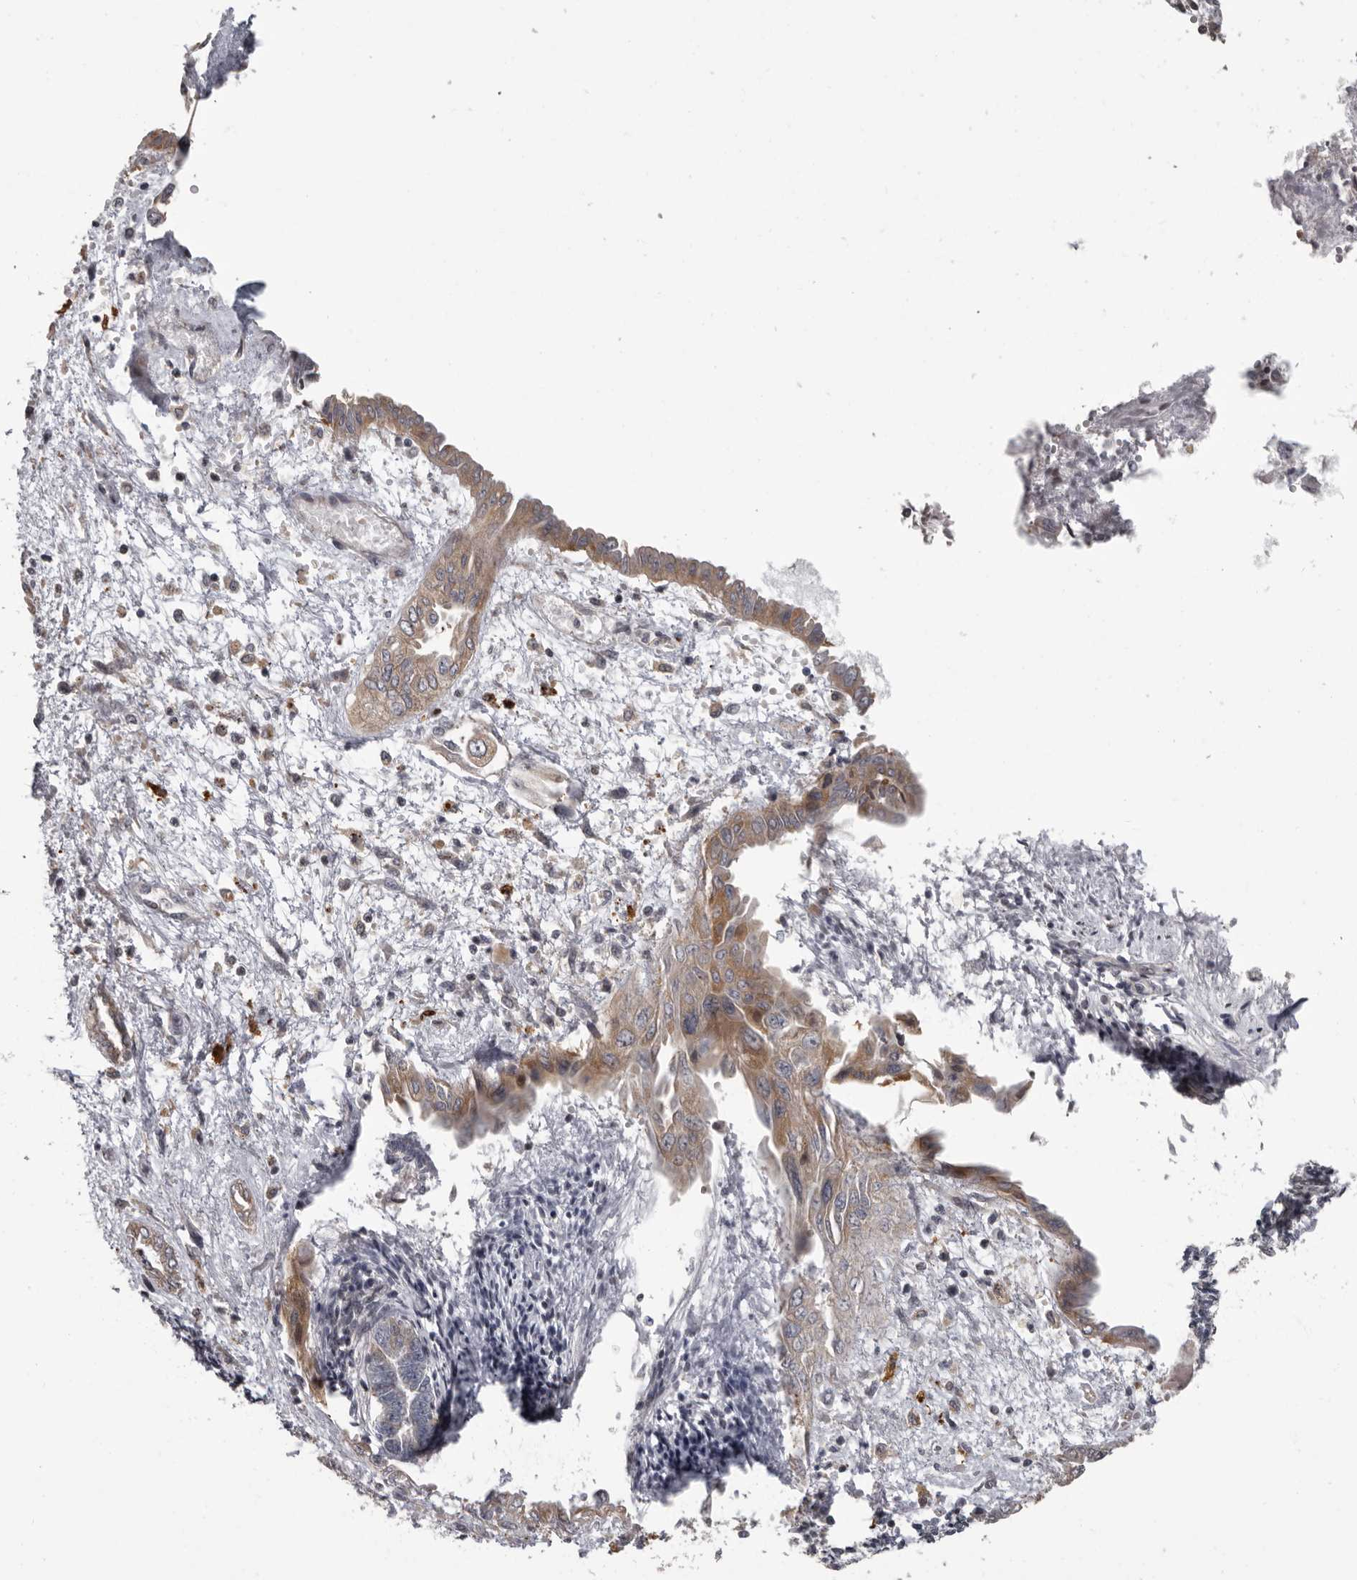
{"staining": {"intensity": "negative", "quantity": "none", "location": "none"}, "tissue": "endometrium", "cell_type": "Cells in endometrial stroma", "image_type": "normal", "snomed": [{"axis": "morphology", "description": "Normal tissue, NOS"}, {"axis": "topography", "description": "Endometrium"}], "caption": "Cells in endometrial stroma show no significant protein expression in benign endometrium. (Immunohistochemistry, brightfield microscopy, high magnification).", "gene": "FGFR4", "patient": {"sex": "female", "age": 56}}